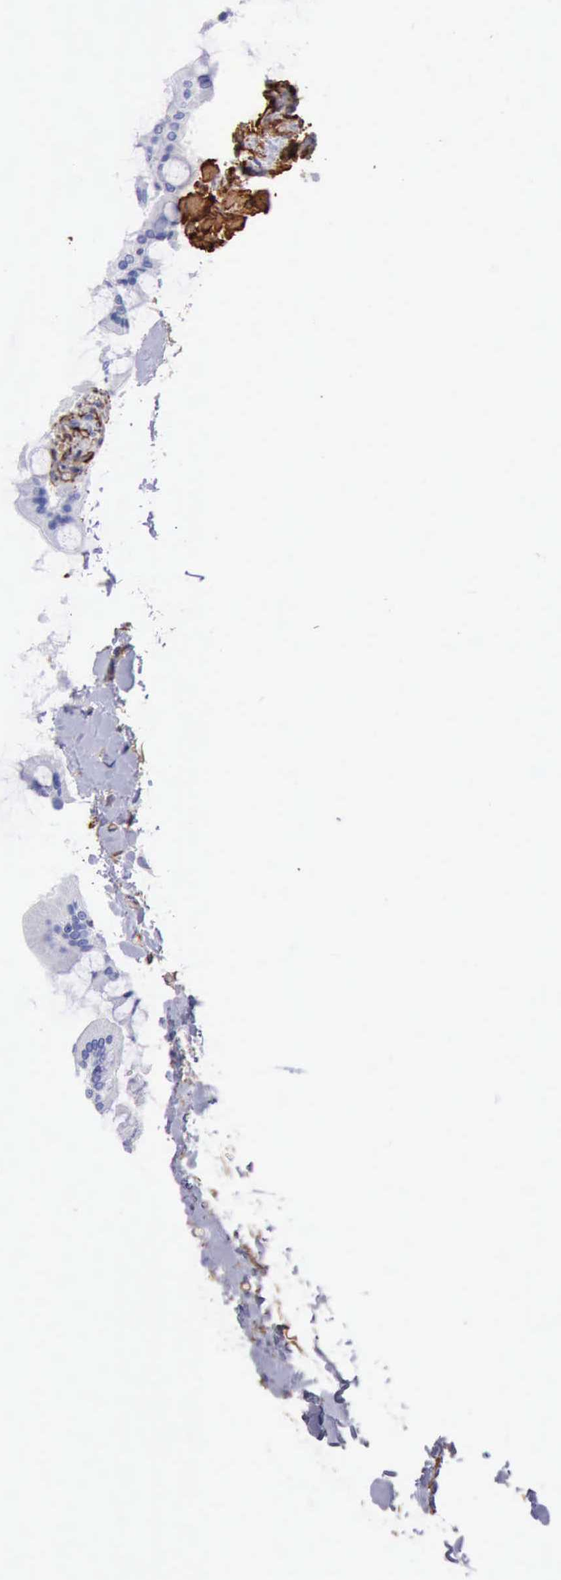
{"staining": {"intensity": "negative", "quantity": "none", "location": "none"}, "tissue": "gallbladder", "cell_type": "Glandular cells", "image_type": "normal", "snomed": [{"axis": "morphology", "description": "Normal tissue, NOS"}, {"axis": "morphology", "description": "Inflammation, NOS"}, {"axis": "topography", "description": "Gallbladder"}], "caption": "Immunohistochemistry (IHC) photomicrograph of unremarkable gallbladder: human gallbladder stained with DAB displays no significant protein staining in glandular cells.", "gene": "FLNA", "patient": {"sex": "male", "age": 66}}